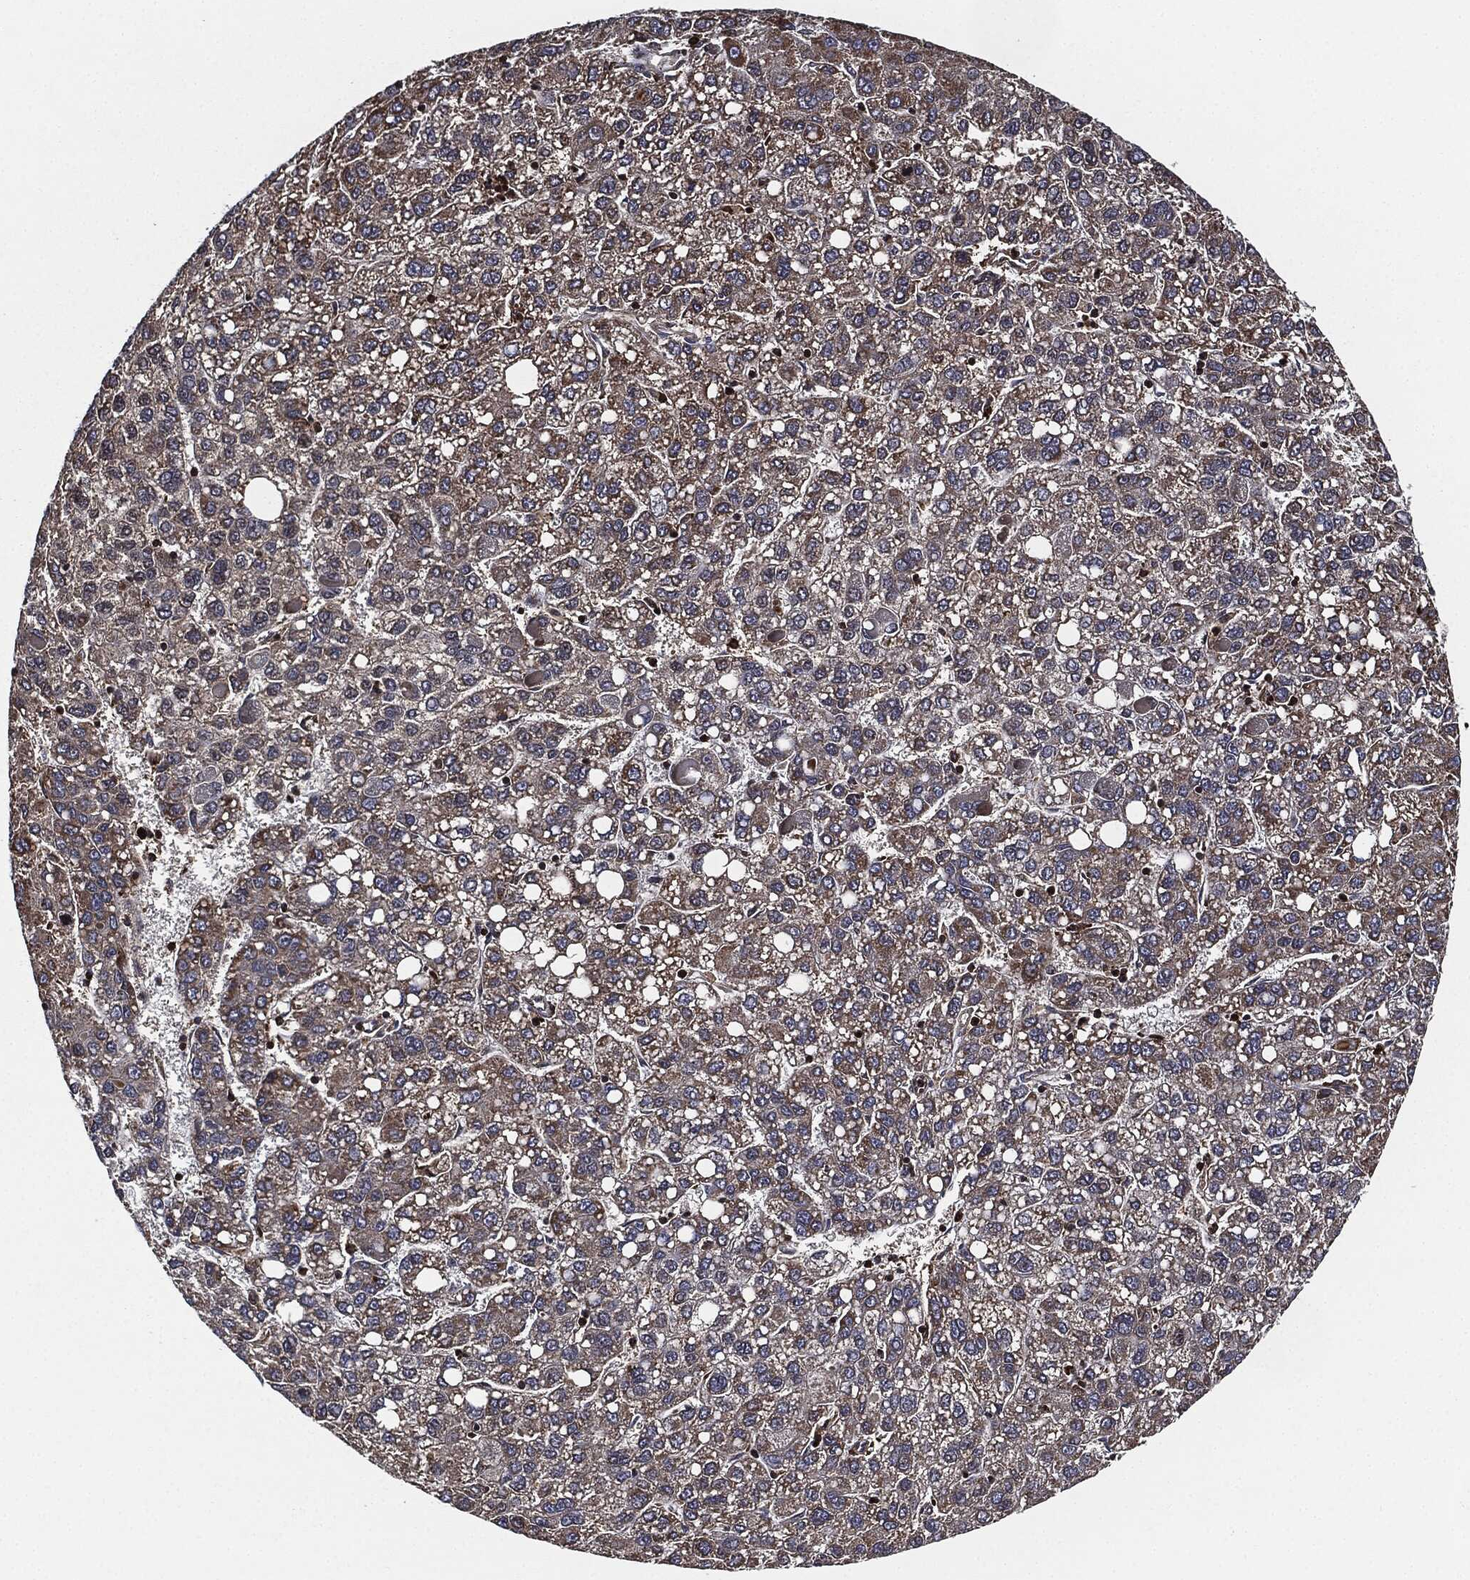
{"staining": {"intensity": "weak", "quantity": "<25%", "location": "cytoplasmic/membranous"}, "tissue": "liver cancer", "cell_type": "Tumor cells", "image_type": "cancer", "snomed": [{"axis": "morphology", "description": "Carcinoma, Hepatocellular, NOS"}, {"axis": "topography", "description": "Liver"}], "caption": "An IHC photomicrograph of liver cancer (hepatocellular carcinoma) is shown. There is no staining in tumor cells of liver cancer (hepatocellular carcinoma).", "gene": "UBR1", "patient": {"sex": "female", "age": 82}}